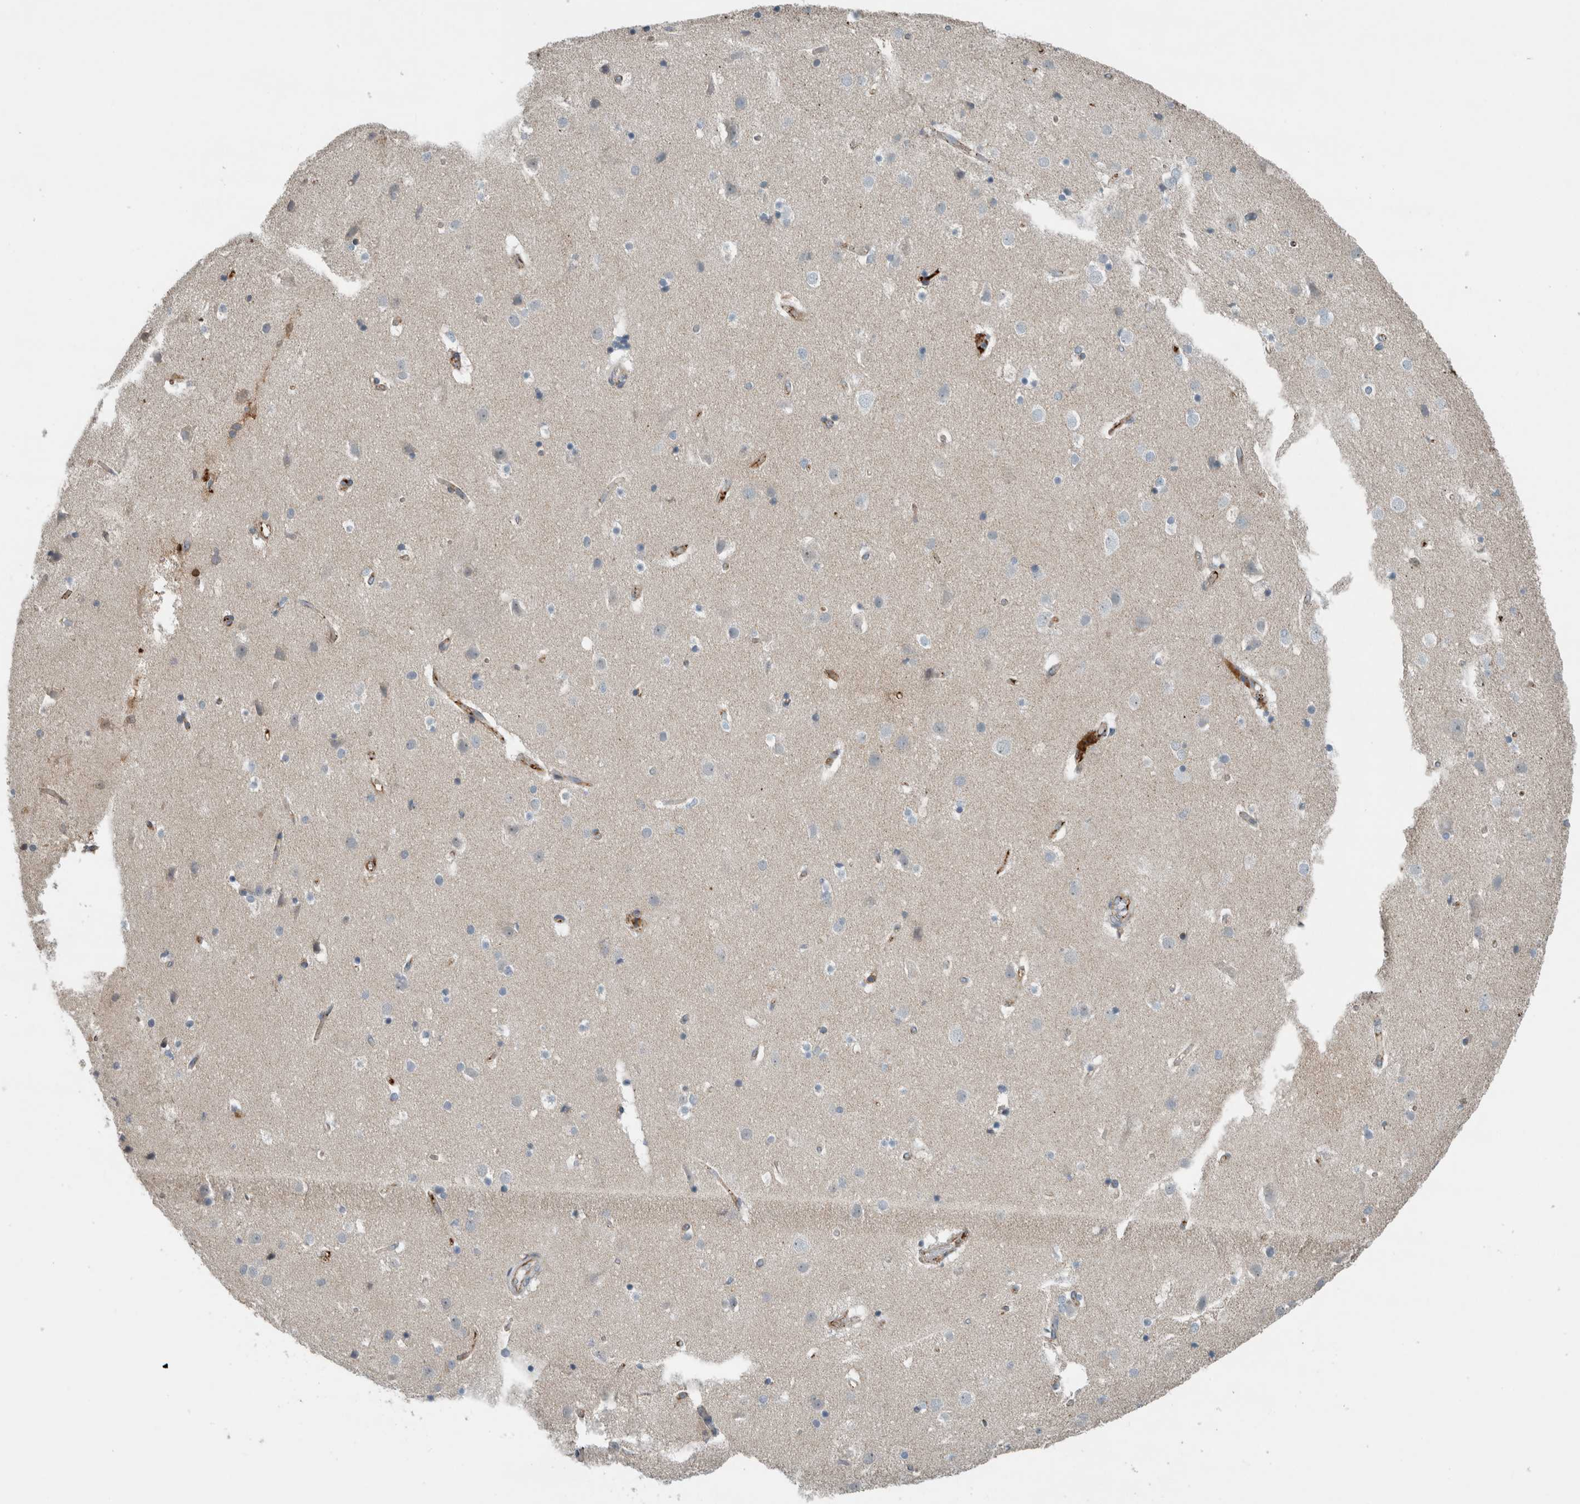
{"staining": {"intensity": "moderate", "quantity": "25%-75%", "location": "cytoplasmic/membranous"}, "tissue": "cerebral cortex", "cell_type": "Endothelial cells", "image_type": "normal", "snomed": [{"axis": "morphology", "description": "Normal tissue, NOS"}, {"axis": "topography", "description": "Cerebral cortex"}], "caption": "Protein expression analysis of normal human cerebral cortex reveals moderate cytoplasmic/membranous expression in about 25%-75% of endothelial cells. Using DAB (brown) and hematoxylin (blue) stains, captured at high magnification using brightfield microscopy.", "gene": "FN1", "patient": {"sex": "male", "age": 54}}